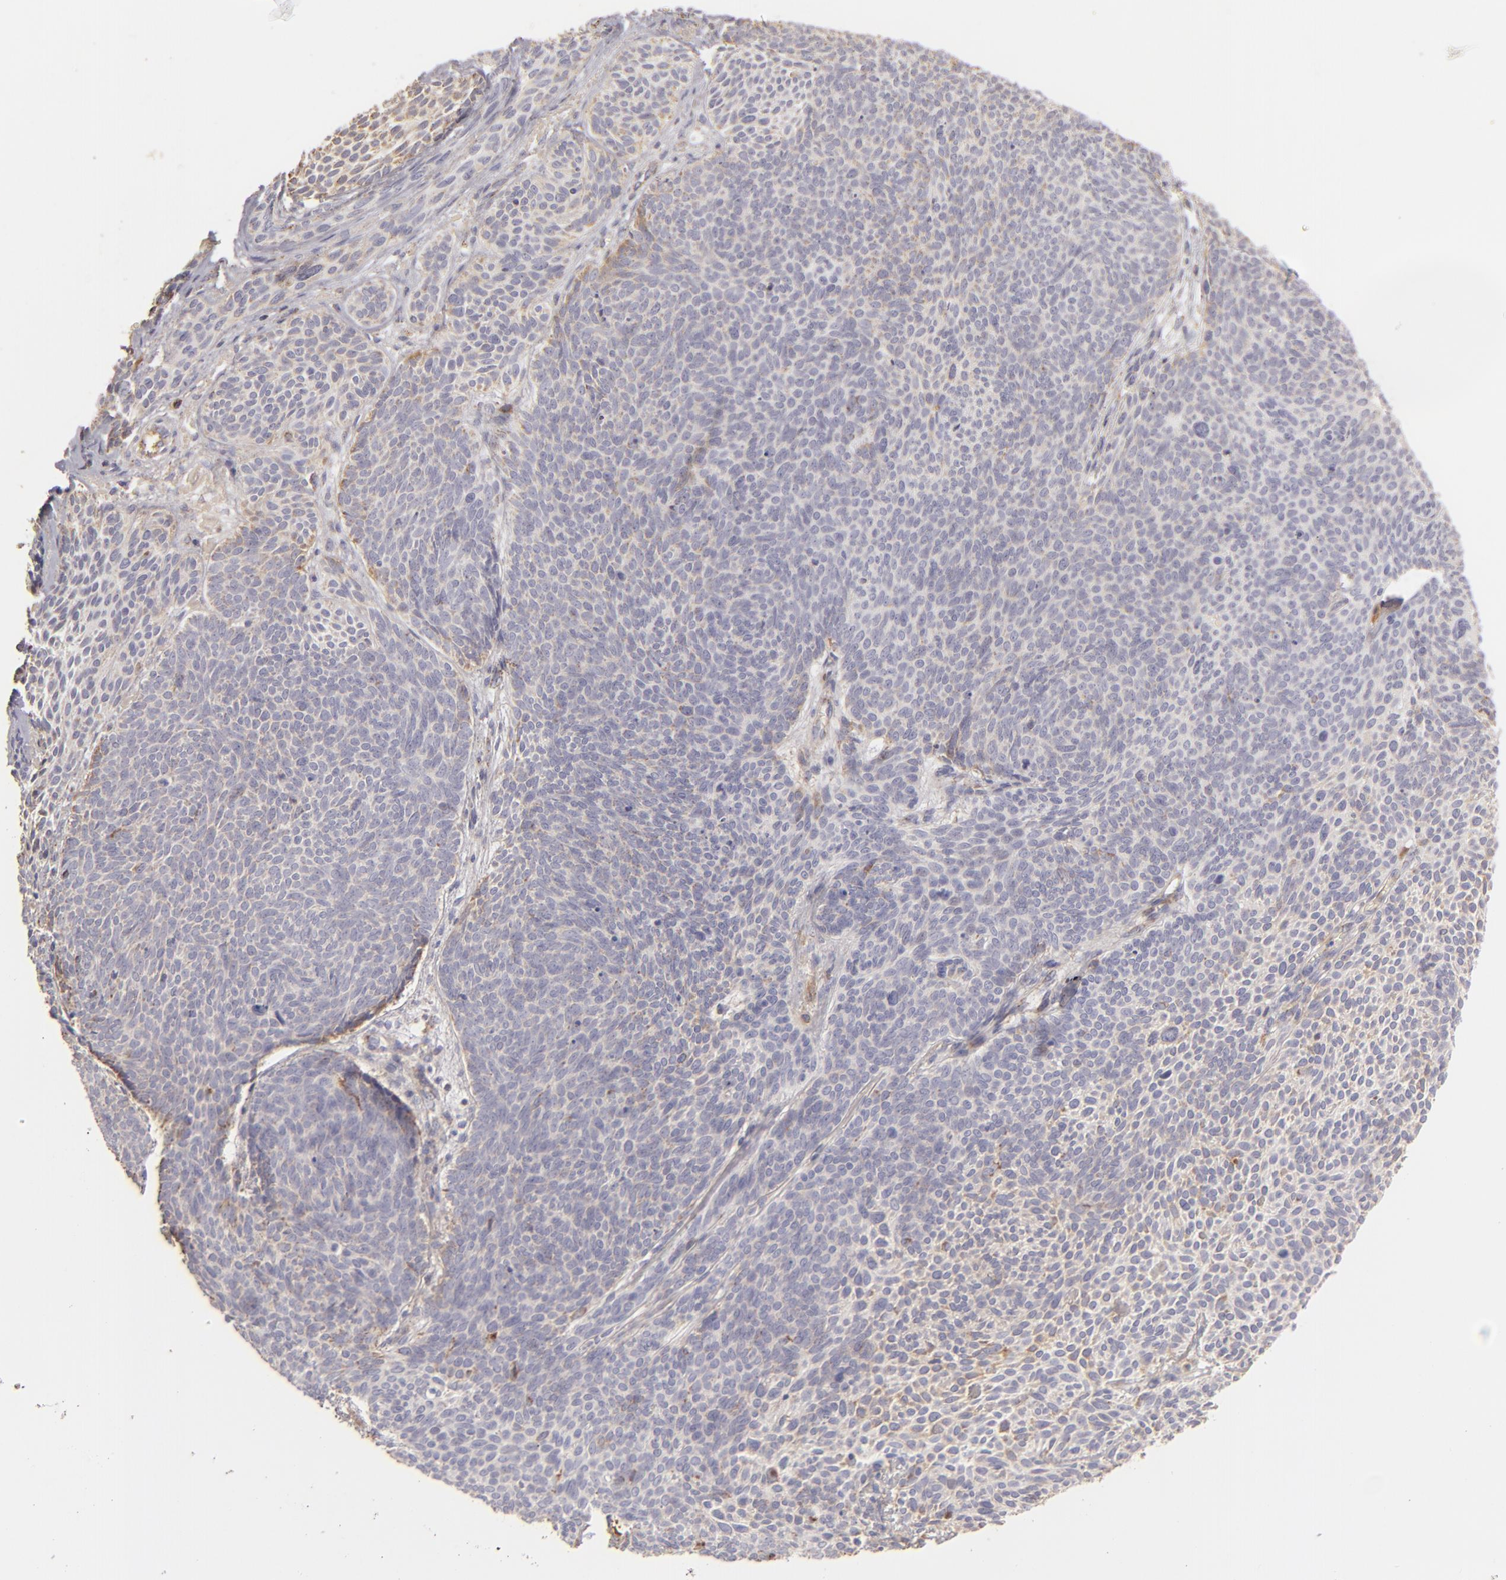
{"staining": {"intensity": "weak", "quantity": ">75%", "location": "cytoplasmic/membranous"}, "tissue": "skin cancer", "cell_type": "Tumor cells", "image_type": "cancer", "snomed": [{"axis": "morphology", "description": "Basal cell carcinoma"}, {"axis": "topography", "description": "Skin"}], "caption": "Protein positivity by immunohistochemistry demonstrates weak cytoplasmic/membranous expression in approximately >75% of tumor cells in skin cancer (basal cell carcinoma). Using DAB (brown) and hematoxylin (blue) stains, captured at high magnification using brightfield microscopy.", "gene": "CFB", "patient": {"sex": "male", "age": 84}}